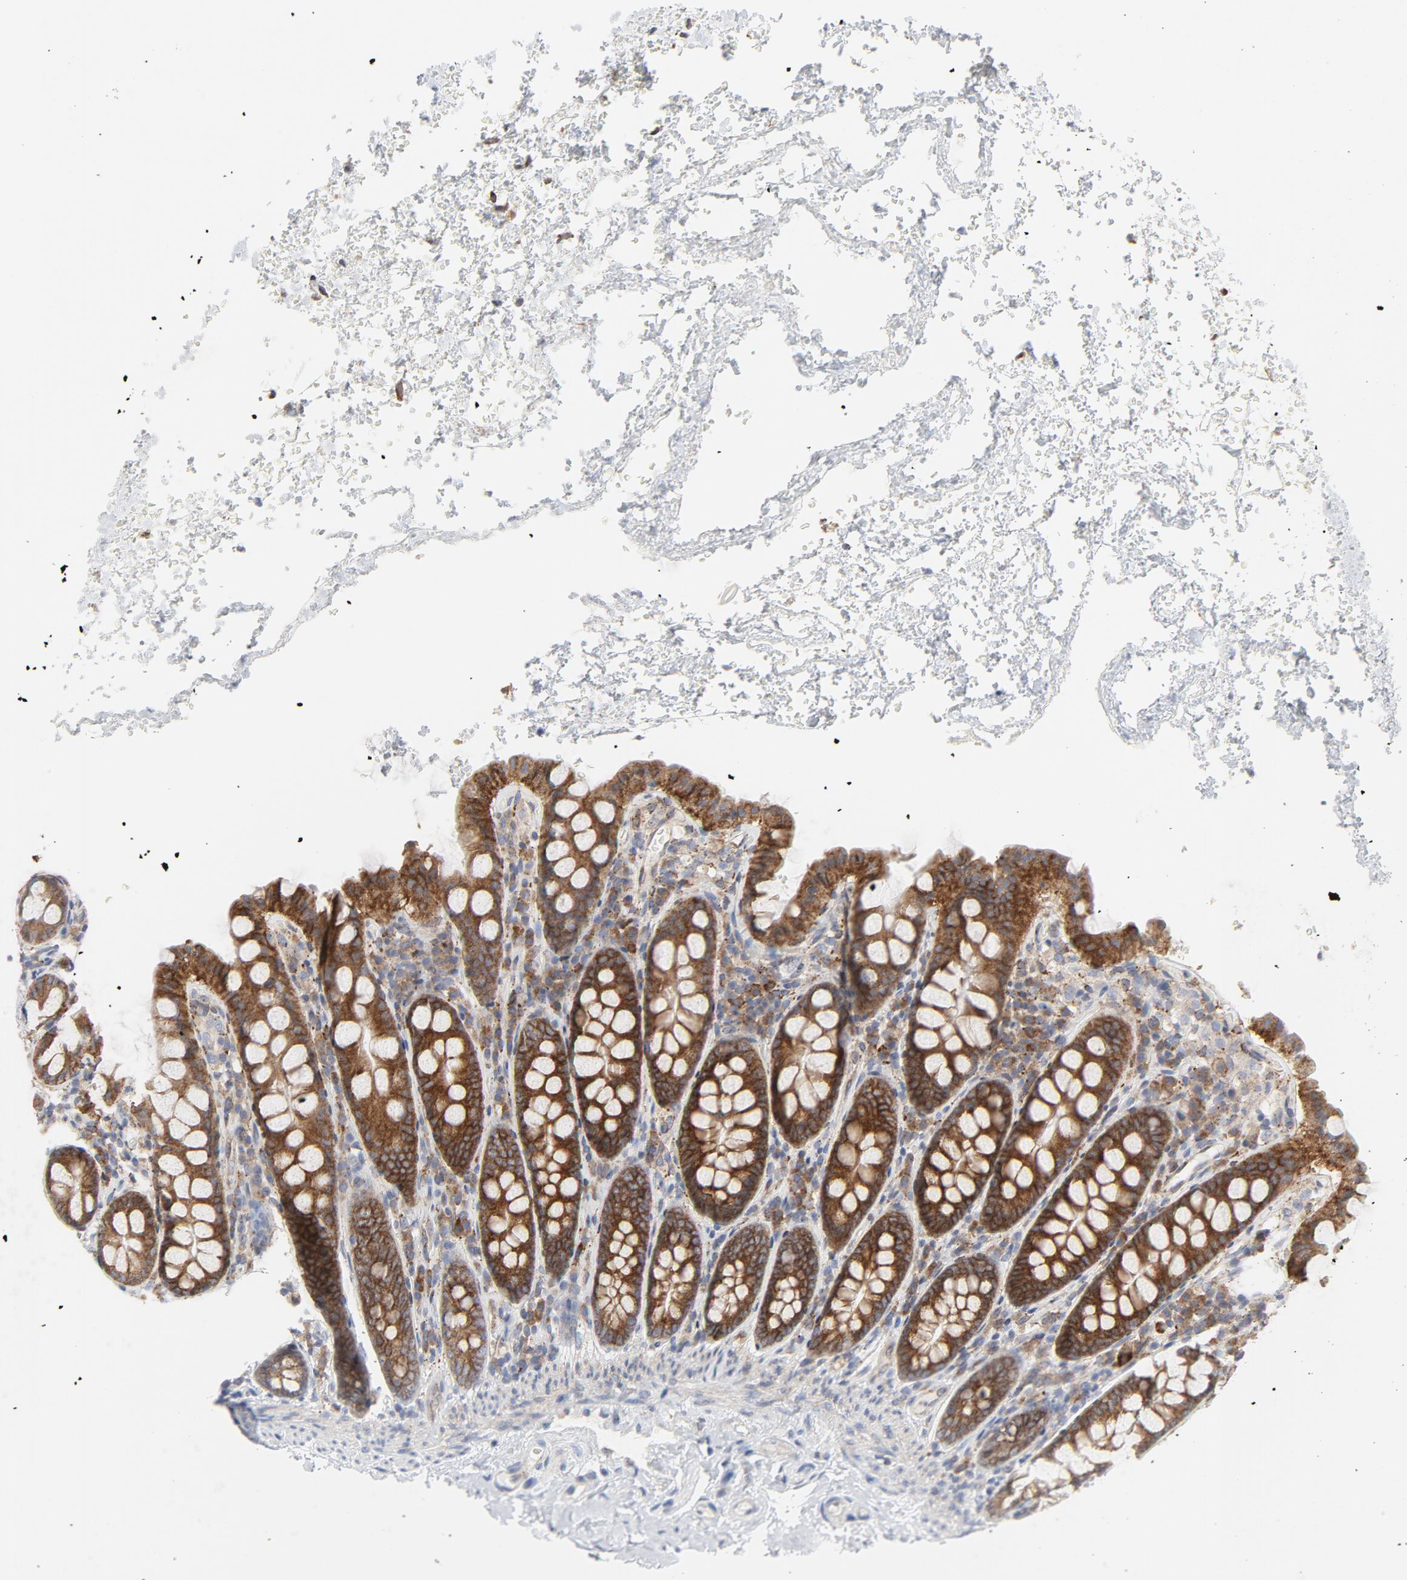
{"staining": {"intensity": "negative", "quantity": "none", "location": "none"}, "tissue": "colon", "cell_type": "Endothelial cells", "image_type": "normal", "snomed": [{"axis": "morphology", "description": "Normal tissue, NOS"}, {"axis": "topography", "description": "Colon"}], "caption": "Immunohistochemistry (IHC) of unremarkable human colon demonstrates no positivity in endothelial cells. (Immunohistochemistry, brightfield microscopy, high magnification).", "gene": "LRP6", "patient": {"sex": "female", "age": 61}}